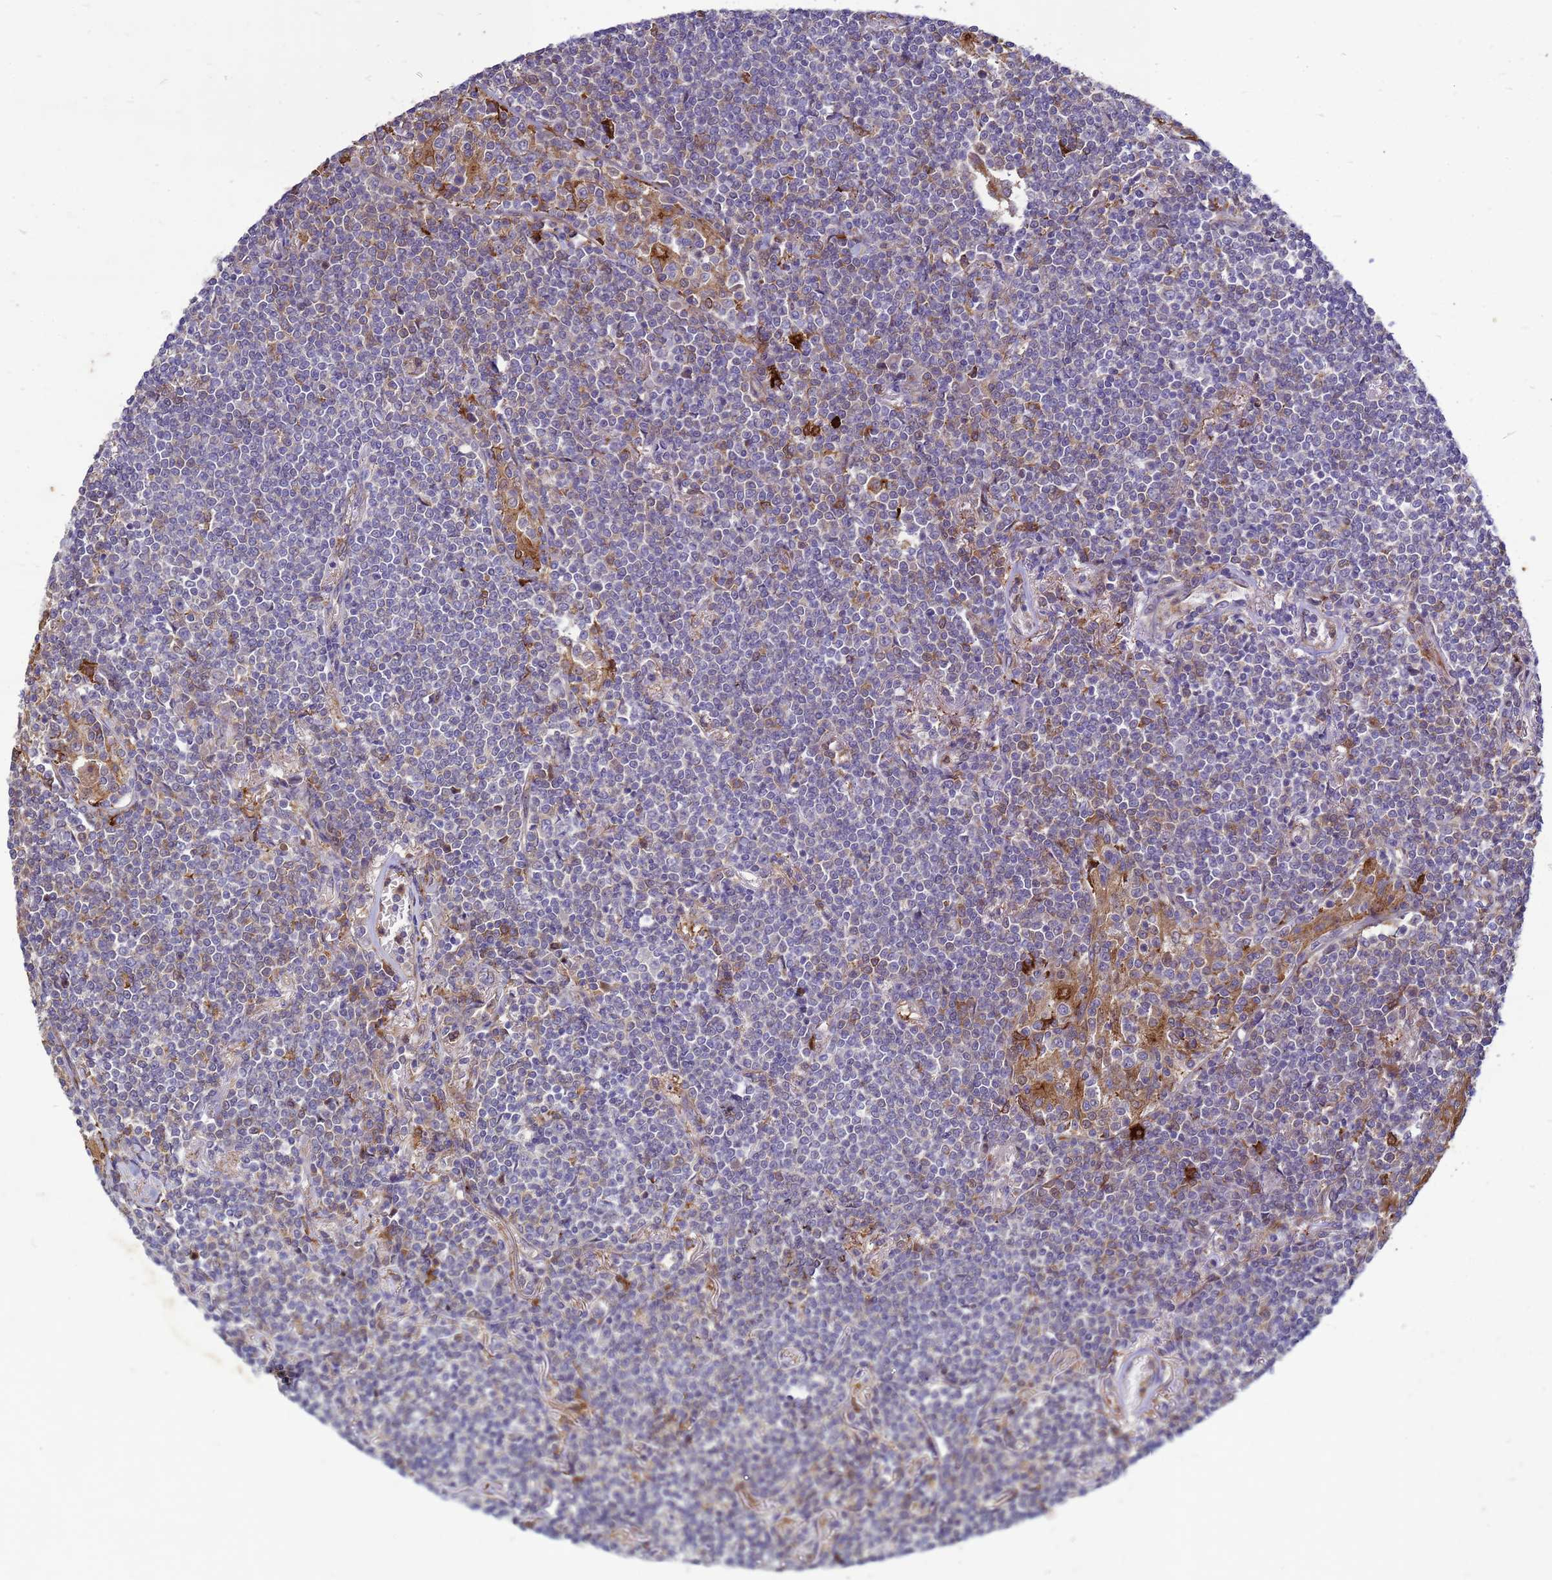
{"staining": {"intensity": "negative", "quantity": "none", "location": "none"}, "tissue": "lymphoma", "cell_type": "Tumor cells", "image_type": "cancer", "snomed": [{"axis": "morphology", "description": "Malignant lymphoma, non-Hodgkin's type, Low grade"}, {"axis": "topography", "description": "Lung"}], "caption": "DAB (3,3'-diaminobenzidine) immunohistochemical staining of lymphoma displays no significant positivity in tumor cells. (IHC, brightfield microscopy, high magnification).", "gene": "RNF215", "patient": {"sex": "female", "age": 71}}